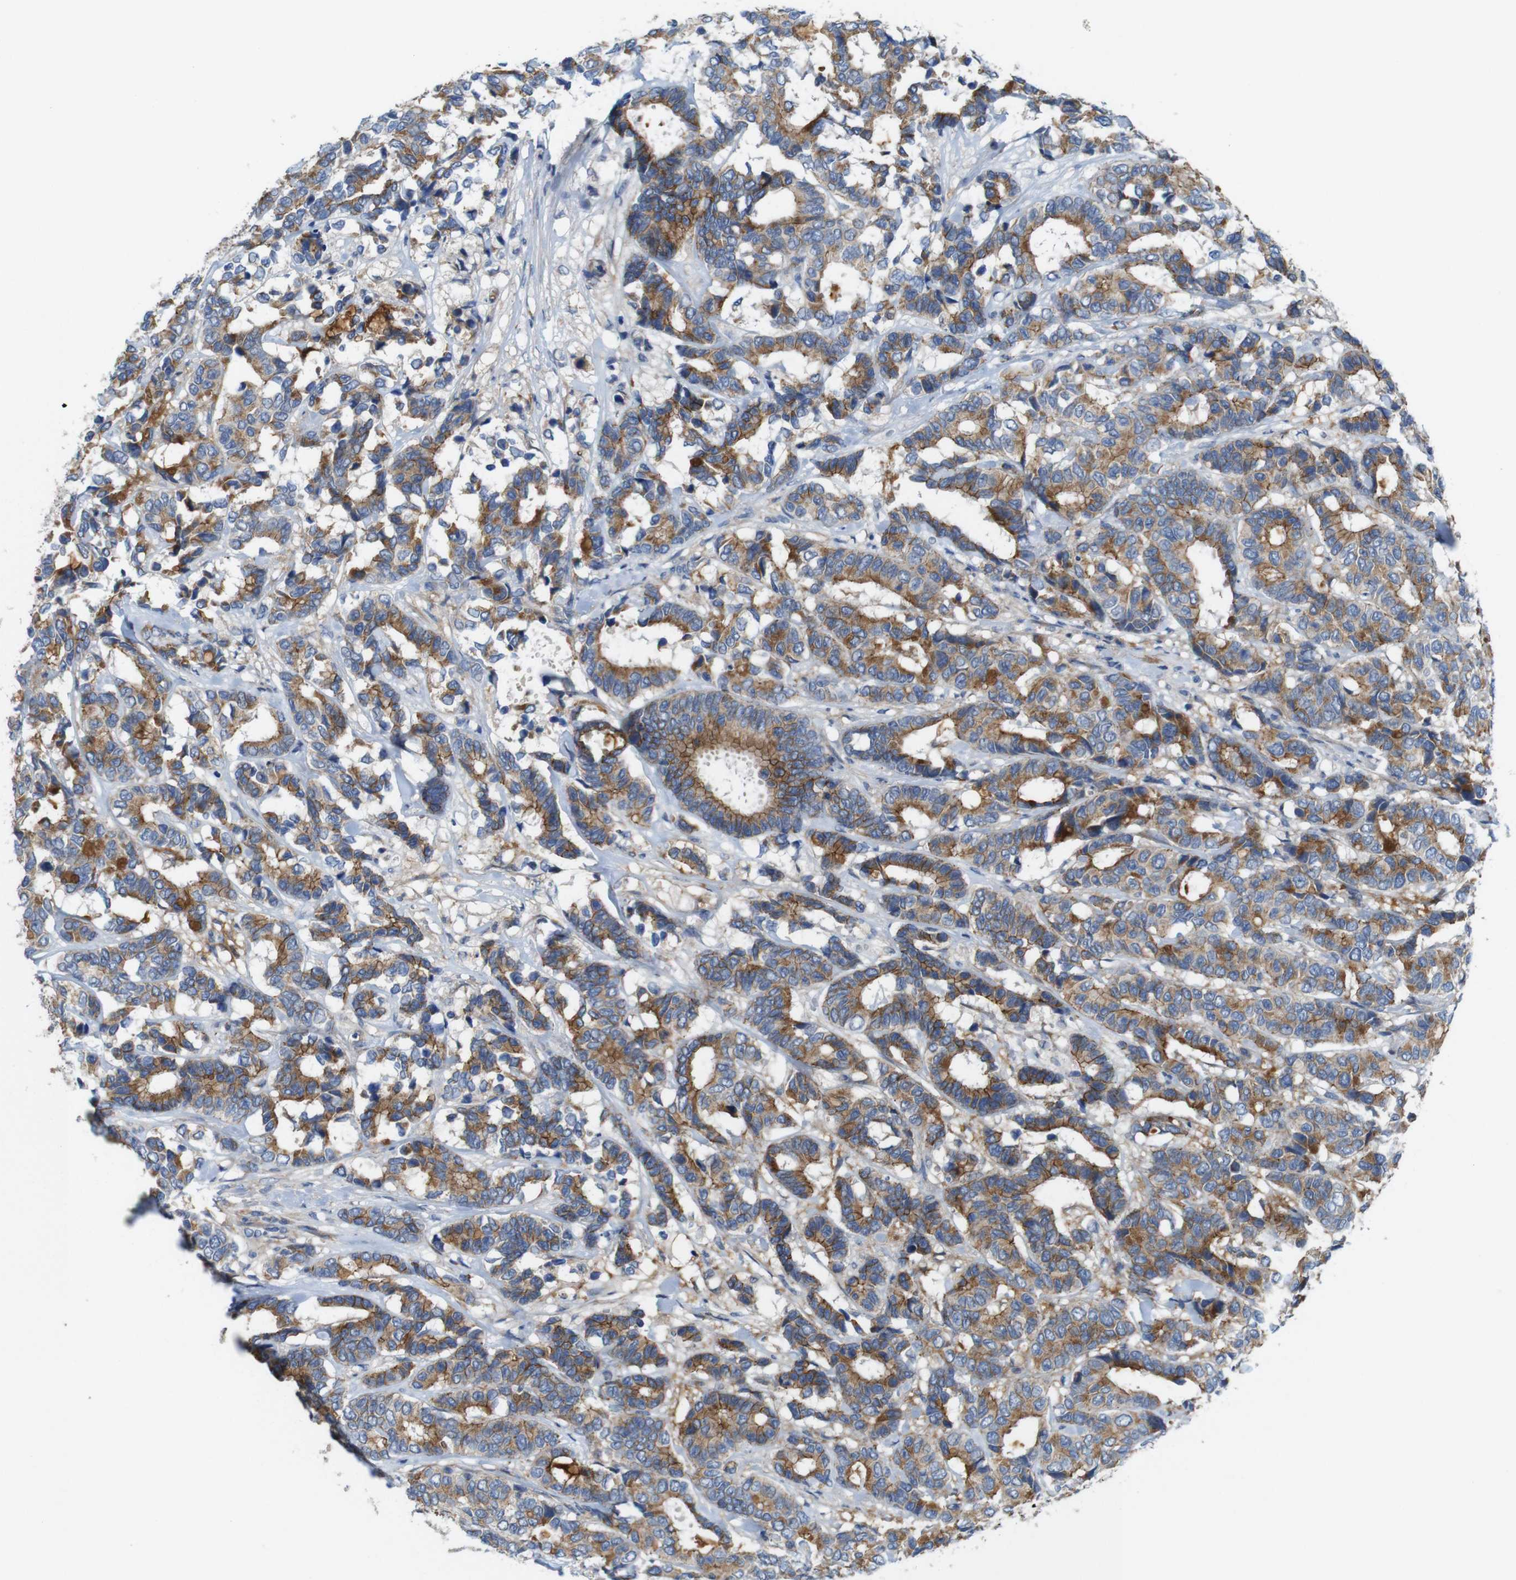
{"staining": {"intensity": "strong", "quantity": "25%-75%", "location": "cytoplasmic/membranous"}, "tissue": "breast cancer", "cell_type": "Tumor cells", "image_type": "cancer", "snomed": [{"axis": "morphology", "description": "Duct carcinoma"}, {"axis": "topography", "description": "Breast"}], "caption": "An IHC micrograph of neoplastic tissue is shown. Protein staining in brown shows strong cytoplasmic/membranous positivity in infiltrating ductal carcinoma (breast) within tumor cells.", "gene": "EFCAB14", "patient": {"sex": "female", "age": 87}}